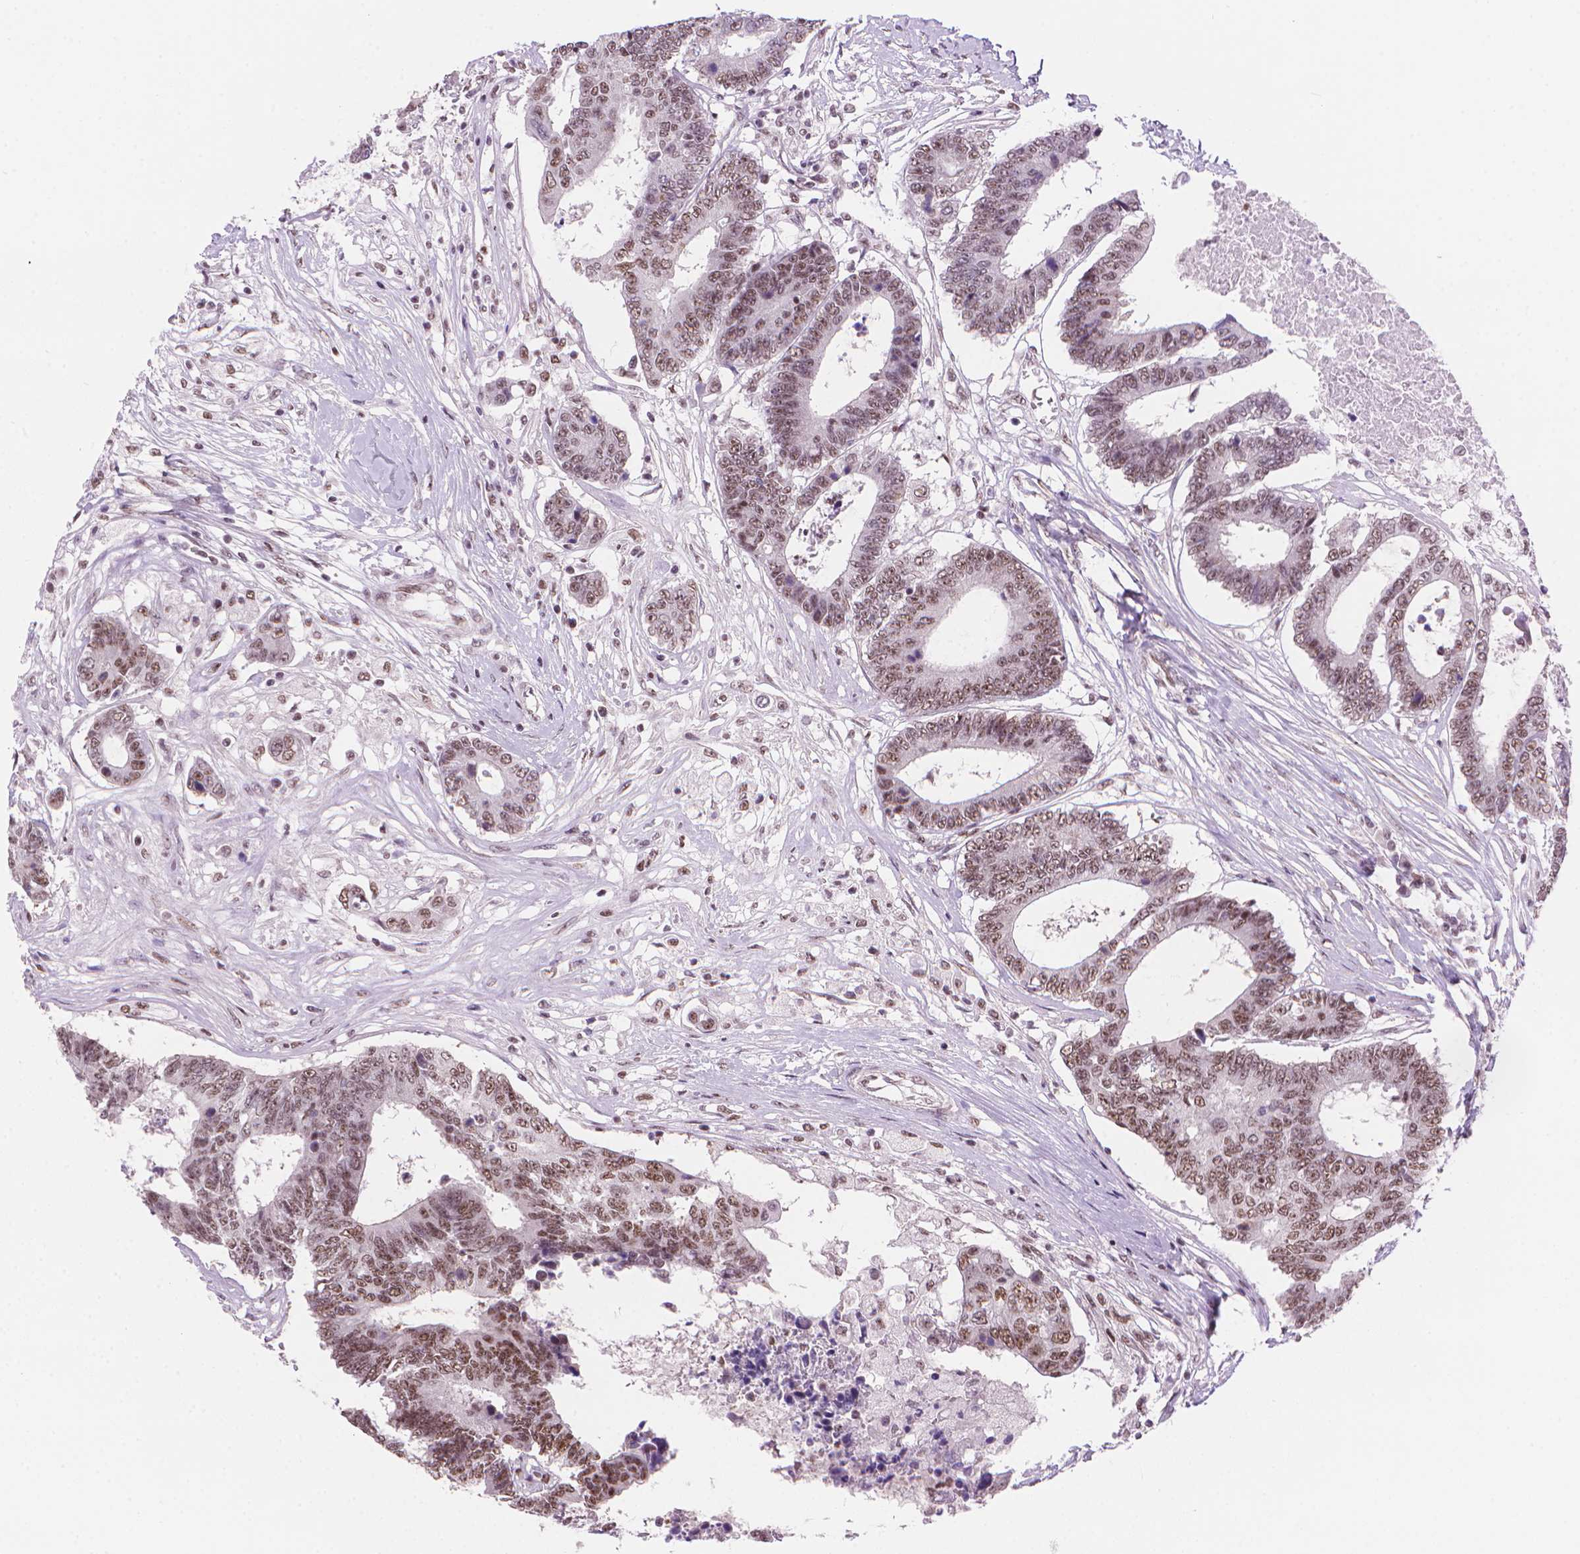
{"staining": {"intensity": "moderate", "quantity": ">75%", "location": "nuclear"}, "tissue": "colorectal cancer", "cell_type": "Tumor cells", "image_type": "cancer", "snomed": [{"axis": "morphology", "description": "Adenocarcinoma, NOS"}, {"axis": "topography", "description": "Colon"}], "caption": "This histopathology image shows immunohistochemistry staining of colorectal adenocarcinoma, with medium moderate nuclear expression in approximately >75% of tumor cells.", "gene": "UBN1", "patient": {"sex": "female", "age": 48}}